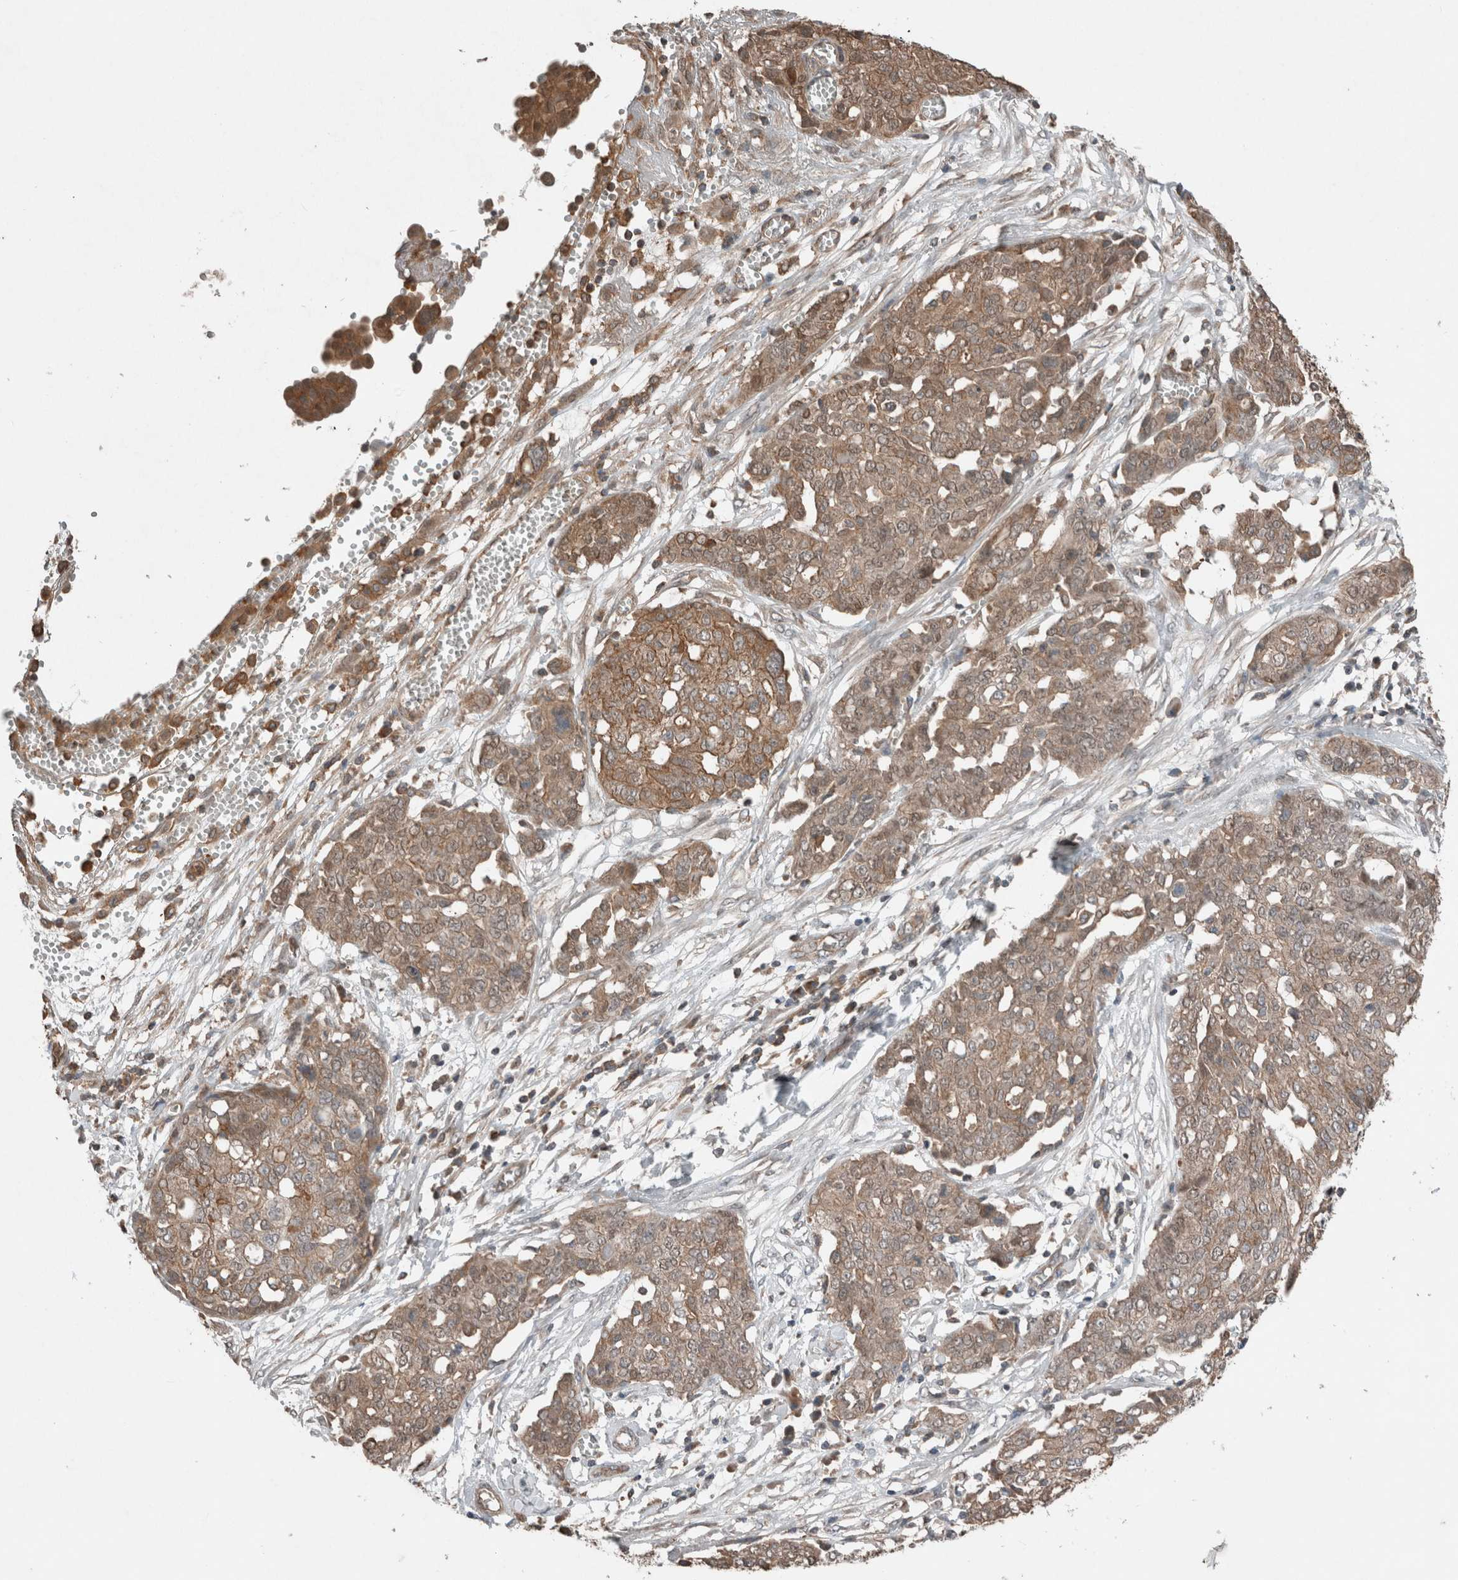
{"staining": {"intensity": "moderate", "quantity": ">75%", "location": "cytoplasmic/membranous"}, "tissue": "ovarian cancer", "cell_type": "Tumor cells", "image_type": "cancer", "snomed": [{"axis": "morphology", "description": "Cystadenocarcinoma, serous, NOS"}, {"axis": "topography", "description": "Soft tissue"}, {"axis": "topography", "description": "Ovary"}], "caption": "Serous cystadenocarcinoma (ovarian) was stained to show a protein in brown. There is medium levels of moderate cytoplasmic/membranous positivity in approximately >75% of tumor cells. (DAB = brown stain, brightfield microscopy at high magnification).", "gene": "KLK14", "patient": {"sex": "female", "age": 57}}